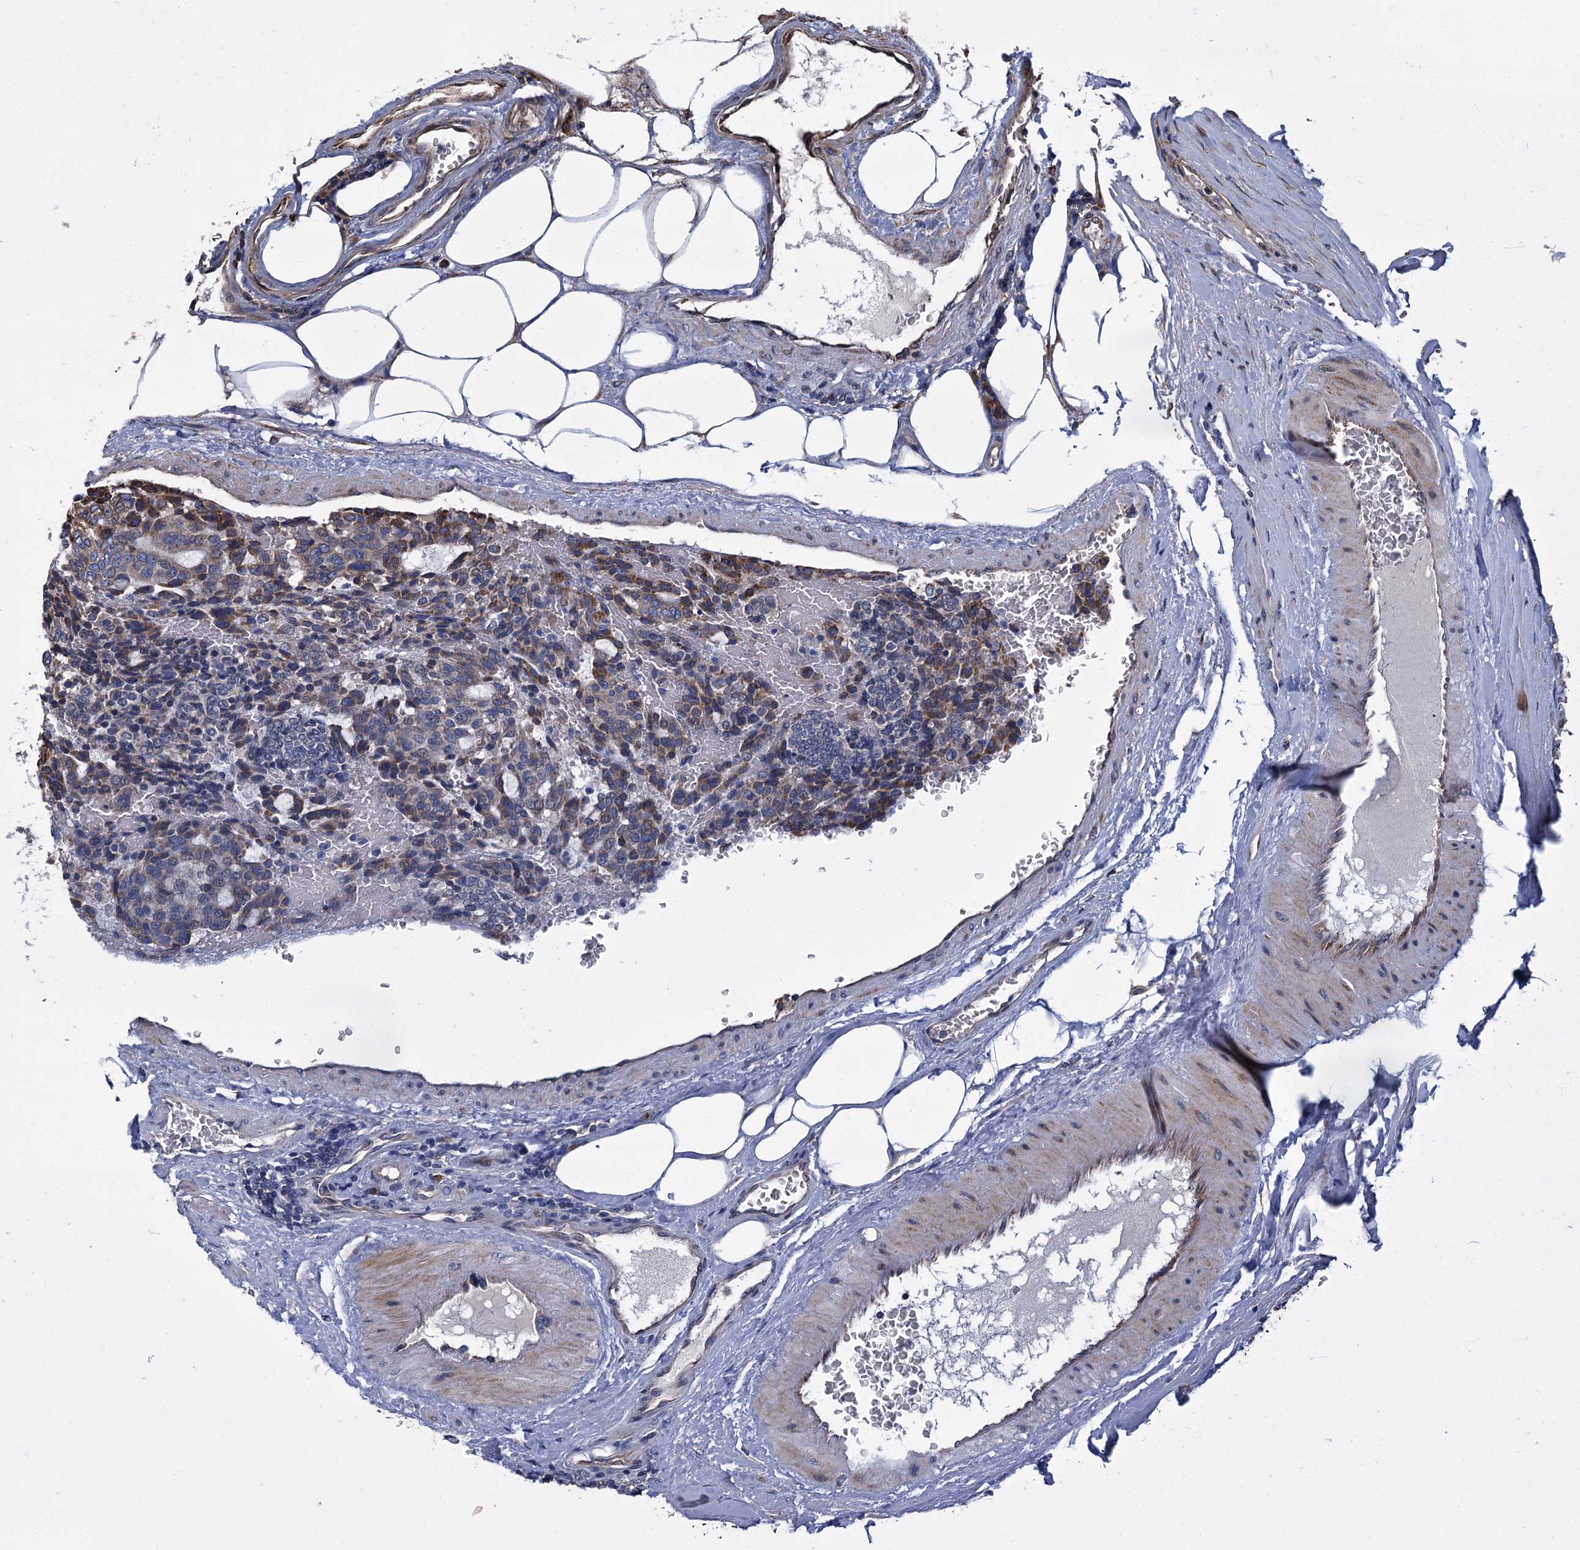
{"staining": {"intensity": "moderate", "quantity": "<25%", "location": "cytoplasmic/membranous"}, "tissue": "carcinoid", "cell_type": "Tumor cells", "image_type": "cancer", "snomed": [{"axis": "morphology", "description": "Carcinoid, malignant, NOS"}, {"axis": "topography", "description": "Pancreas"}], "caption": "This histopathology image exhibits malignant carcinoid stained with IHC to label a protein in brown. The cytoplasmic/membranous of tumor cells show moderate positivity for the protein. Nuclei are counter-stained blue.", "gene": "LINS1", "patient": {"sex": "female", "age": 54}}